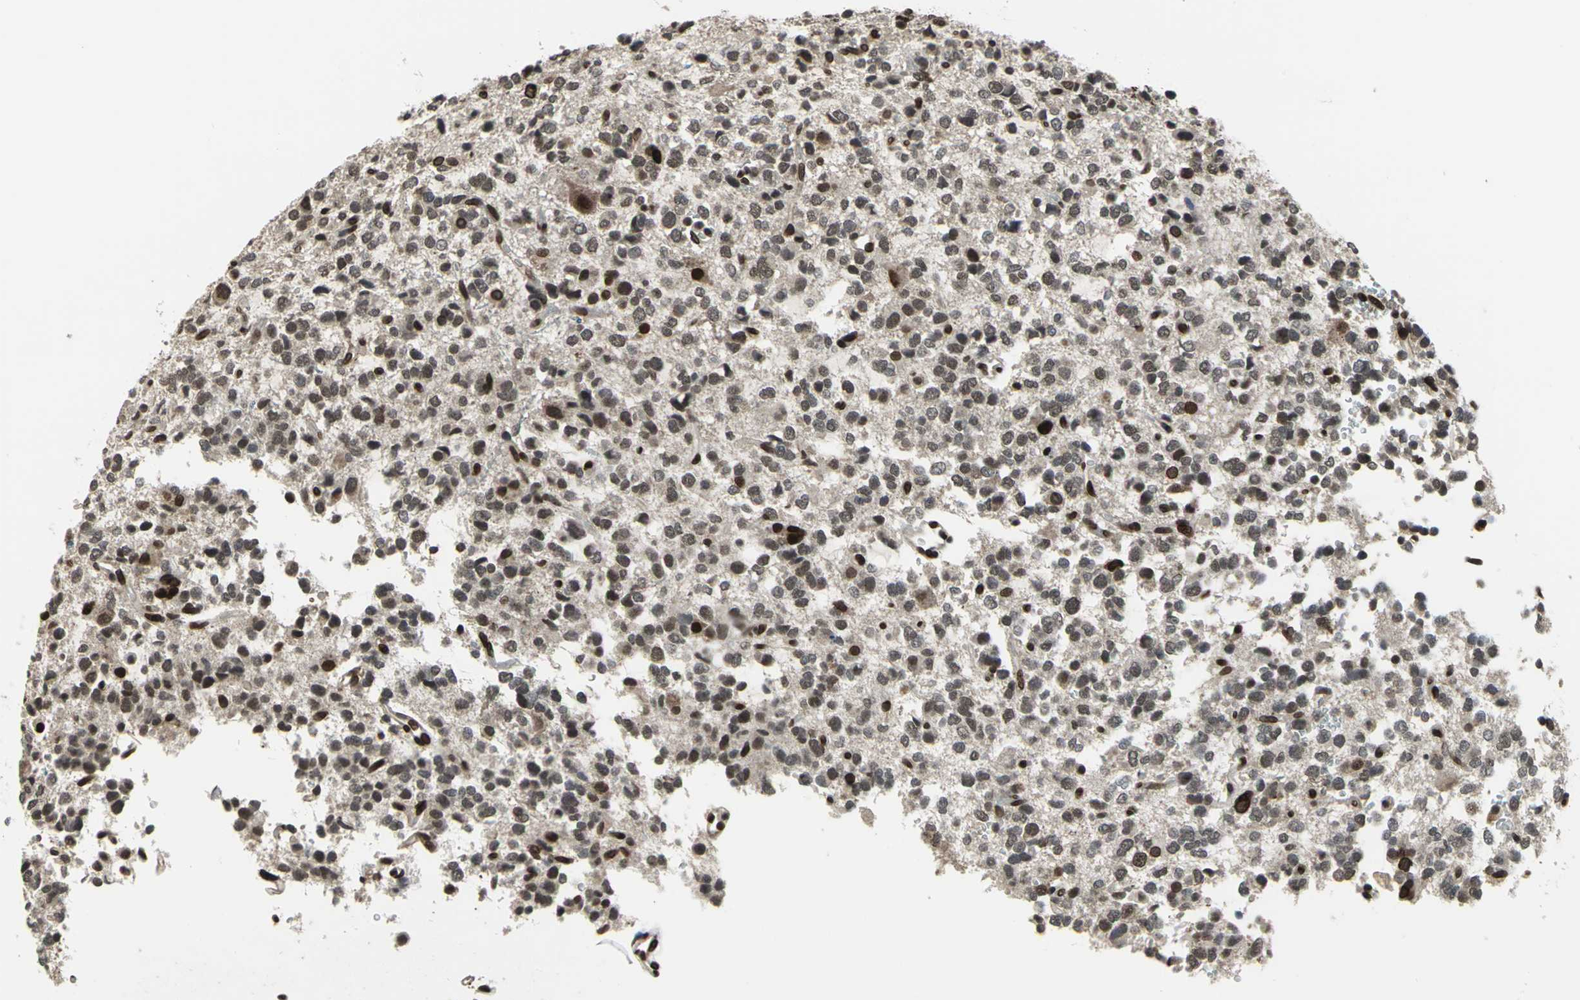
{"staining": {"intensity": "moderate", "quantity": ">75%", "location": "cytoplasmic/membranous,nuclear"}, "tissue": "glioma", "cell_type": "Tumor cells", "image_type": "cancer", "snomed": [{"axis": "morphology", "description": "Glioma, malignant, High grade"}, {"axis": "topography", "description": "Brain"}], "caption": "An immunohistochemistry (IHC) micrograph of neoplastic tissue is shown. Protein staining in brown labels moderate cytoplasmic/membranous and nuclear positivity in high-grade glioma (malignant) within tumor cells.", "gene": "ISY1", "patient": {"sex": "male", "age": 47}}